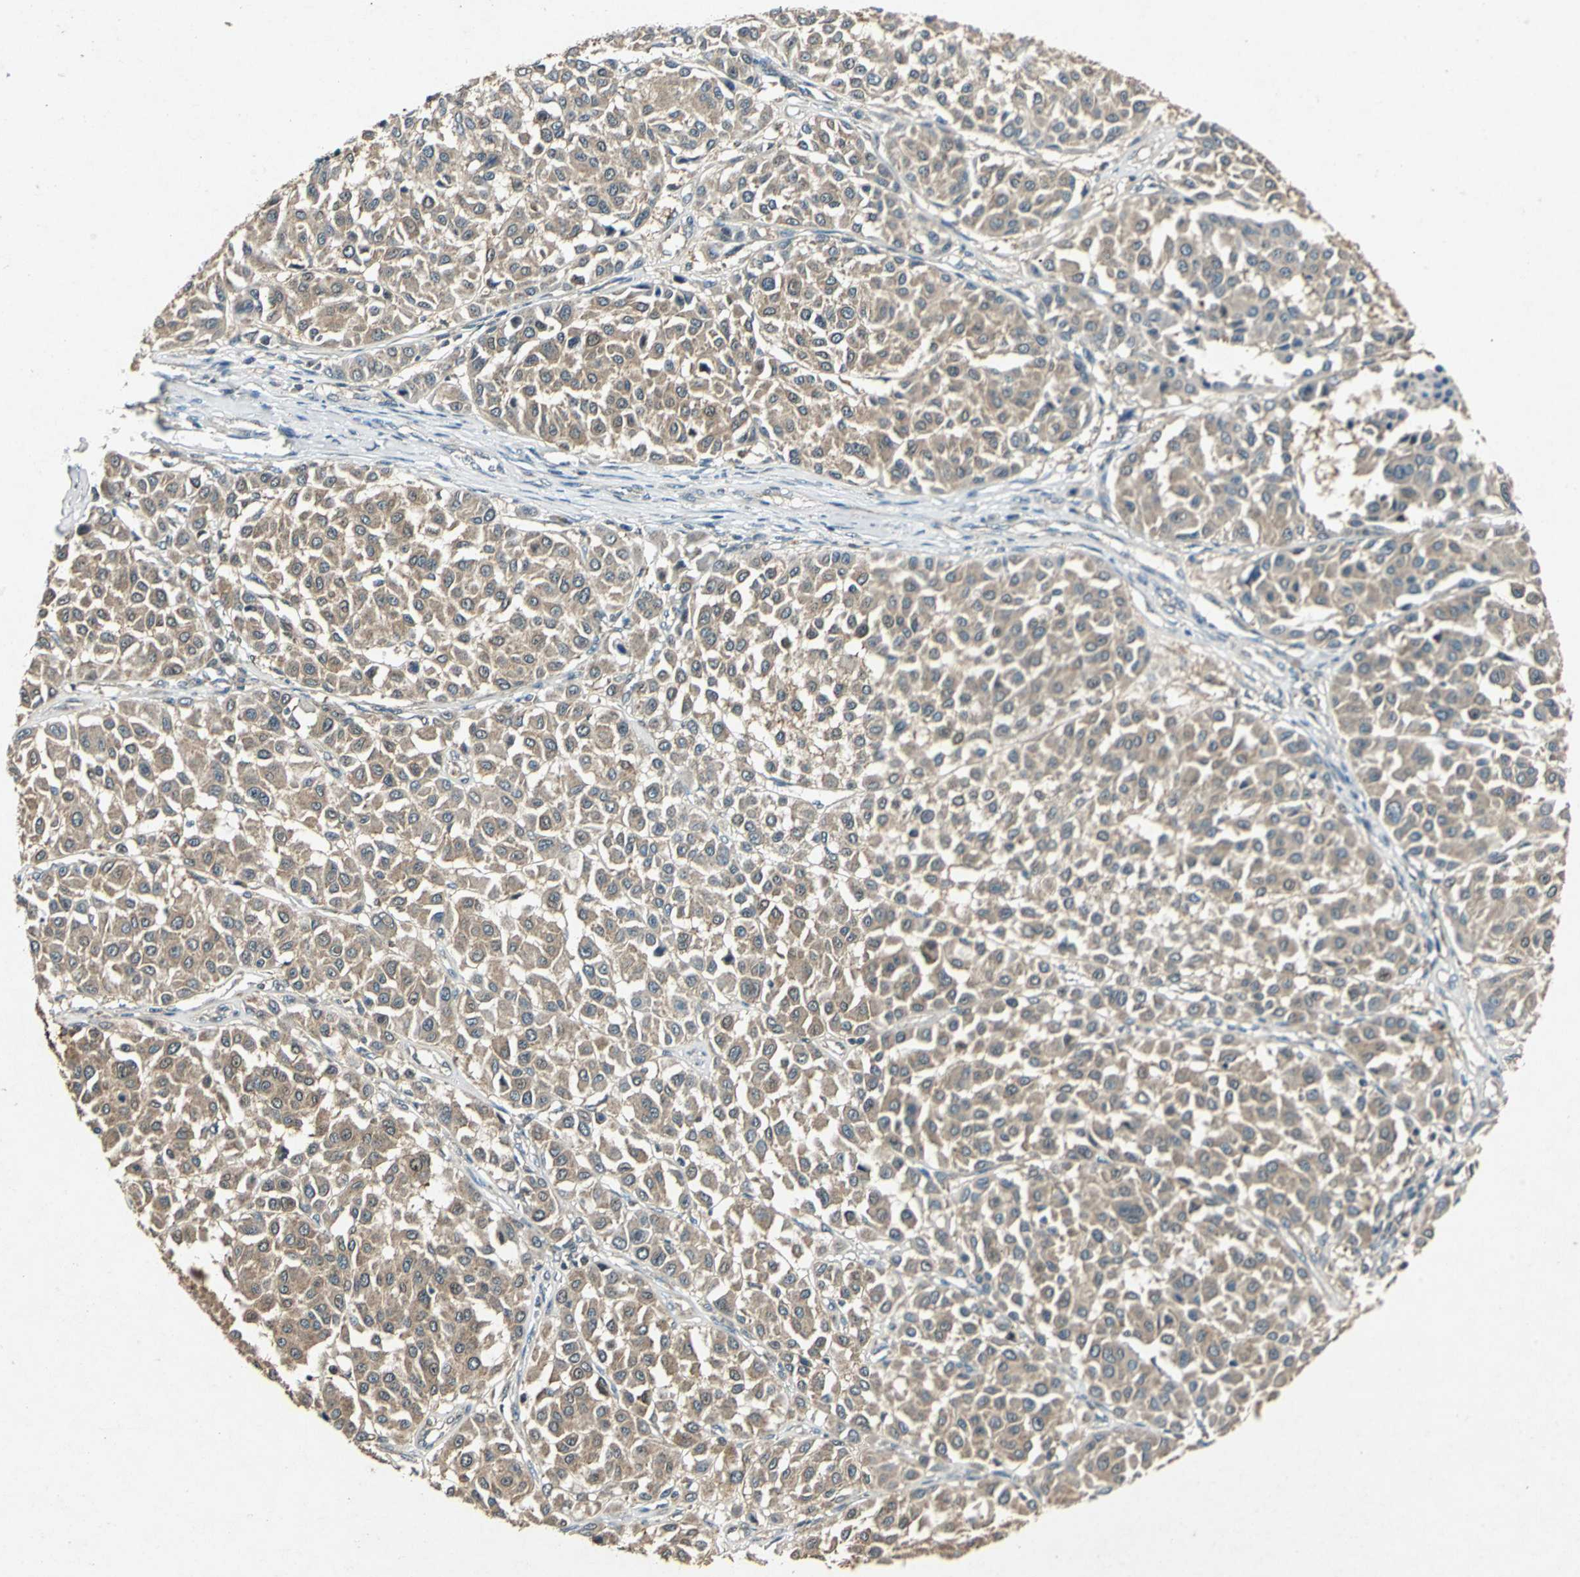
{"staining": {"intensity": "weak", "quantity": ">75%", "location": "cytoplasmic/membranous"}, "tissue": "melanoma", "cell_type": "Tumor cells", "image_type": "cancer", "snomed": [{"axis": "morphology", "description": "Malignant melanoma, Metastatic site"}, {"axis": "topography", "description": "Soft tissue"}], "caption": "Immunohistochemical staining of human malignant melanoma (metastatic site) demonstrates low levels of weak cytoplasmic/membranous protein expression in approximately >75% of tumor cells.", "gene": "AHSA1", "patient": {"sex": "male", "age": 41}}